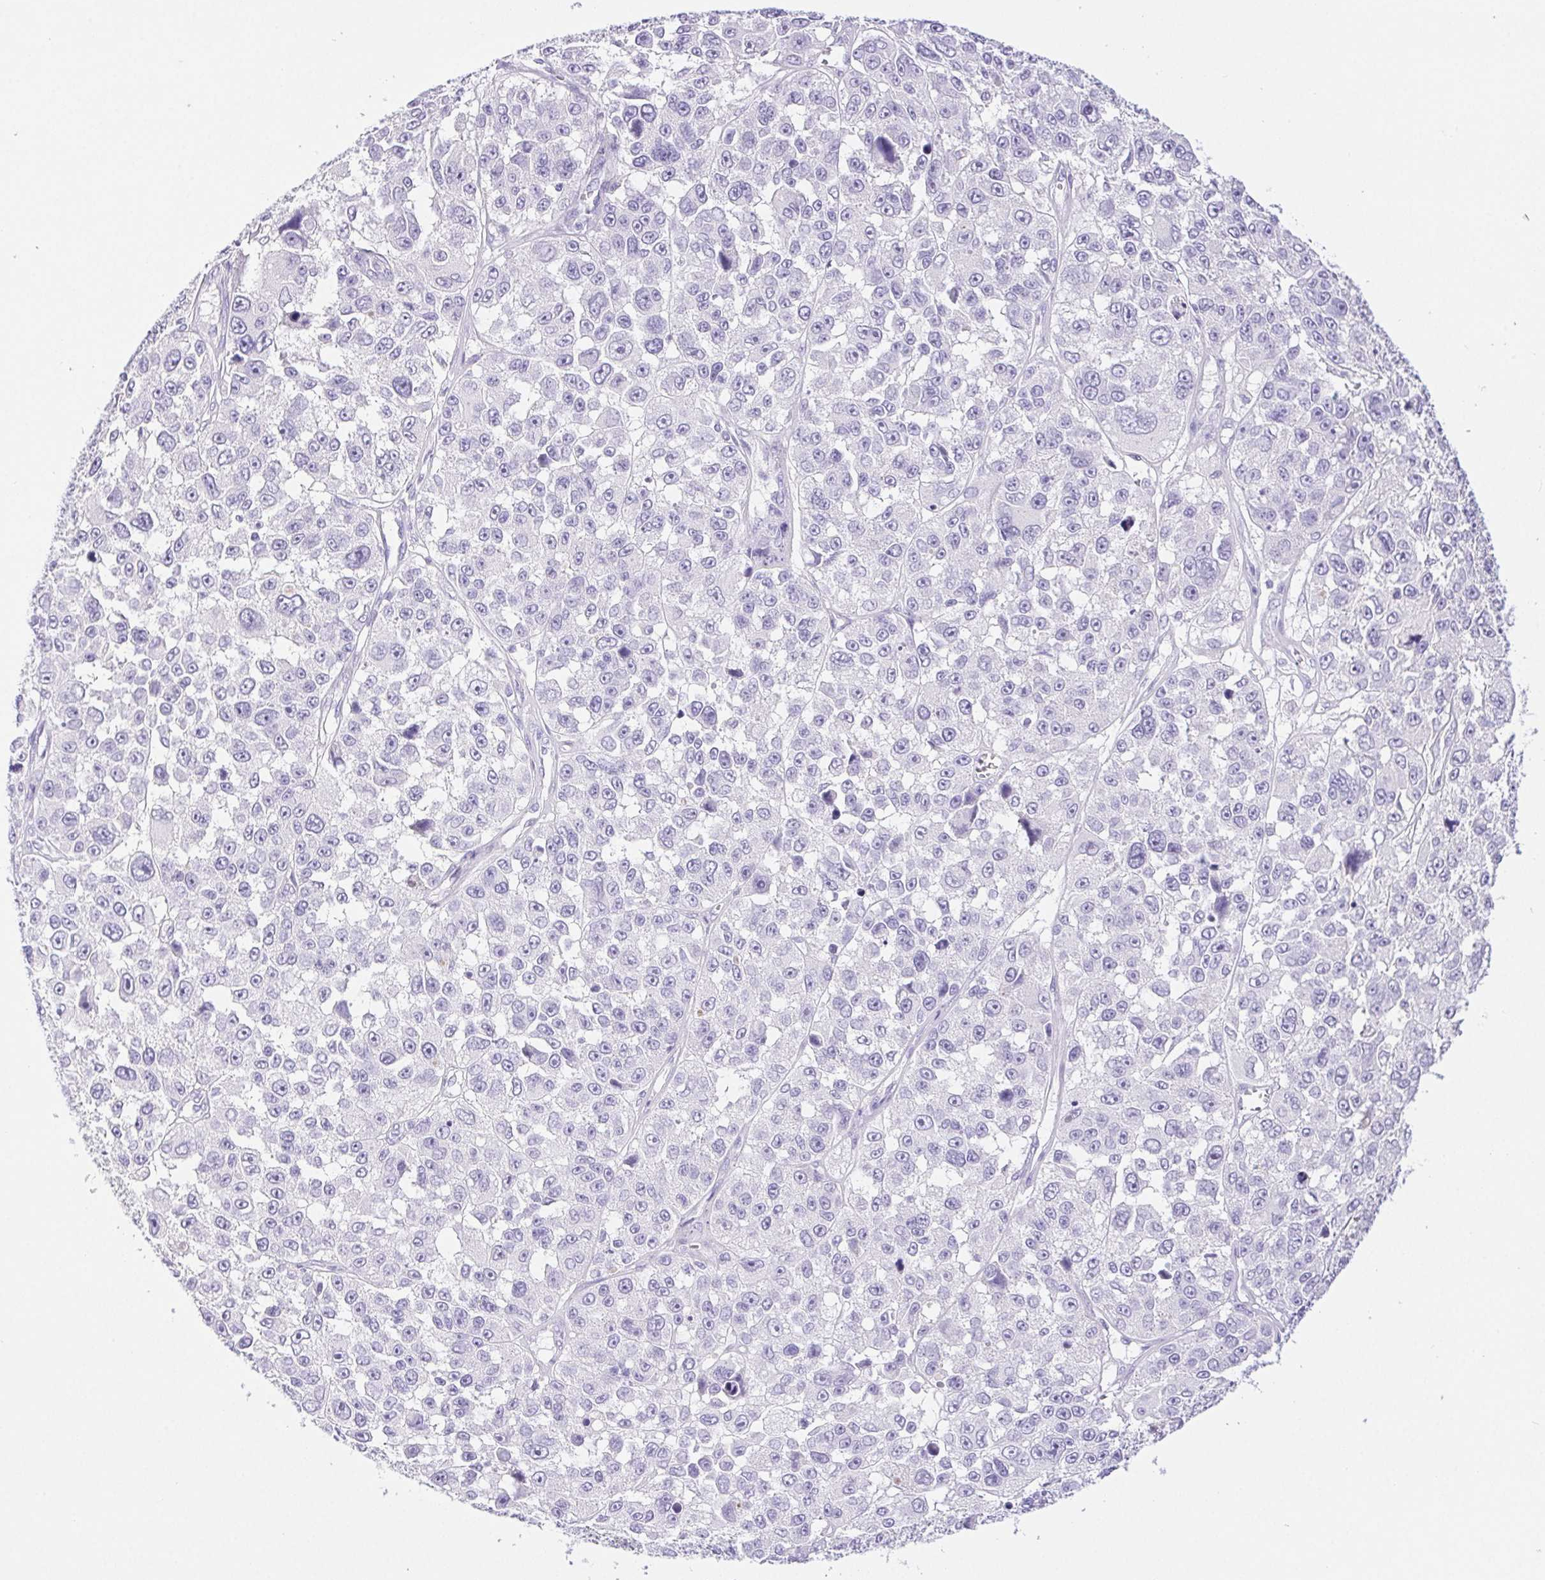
{"staining": {"intensity": "negative", "quantity": "none", "location": "none"}, "tissue": "melanoma", "cell_type": "Tumor cells", "image_type": "cancer", "snomed": [{"axis": "morphology", "description": "Malignant melanoma, NOS"}, {"axis": "topography", "description": "Skin"}], "caption": "Malignant melanoma was stained to show a protein in brown. There is no significant positivity in tumor cells.", "gene": "PNLIP", "patient": {"sex": "female", "age": 66}}